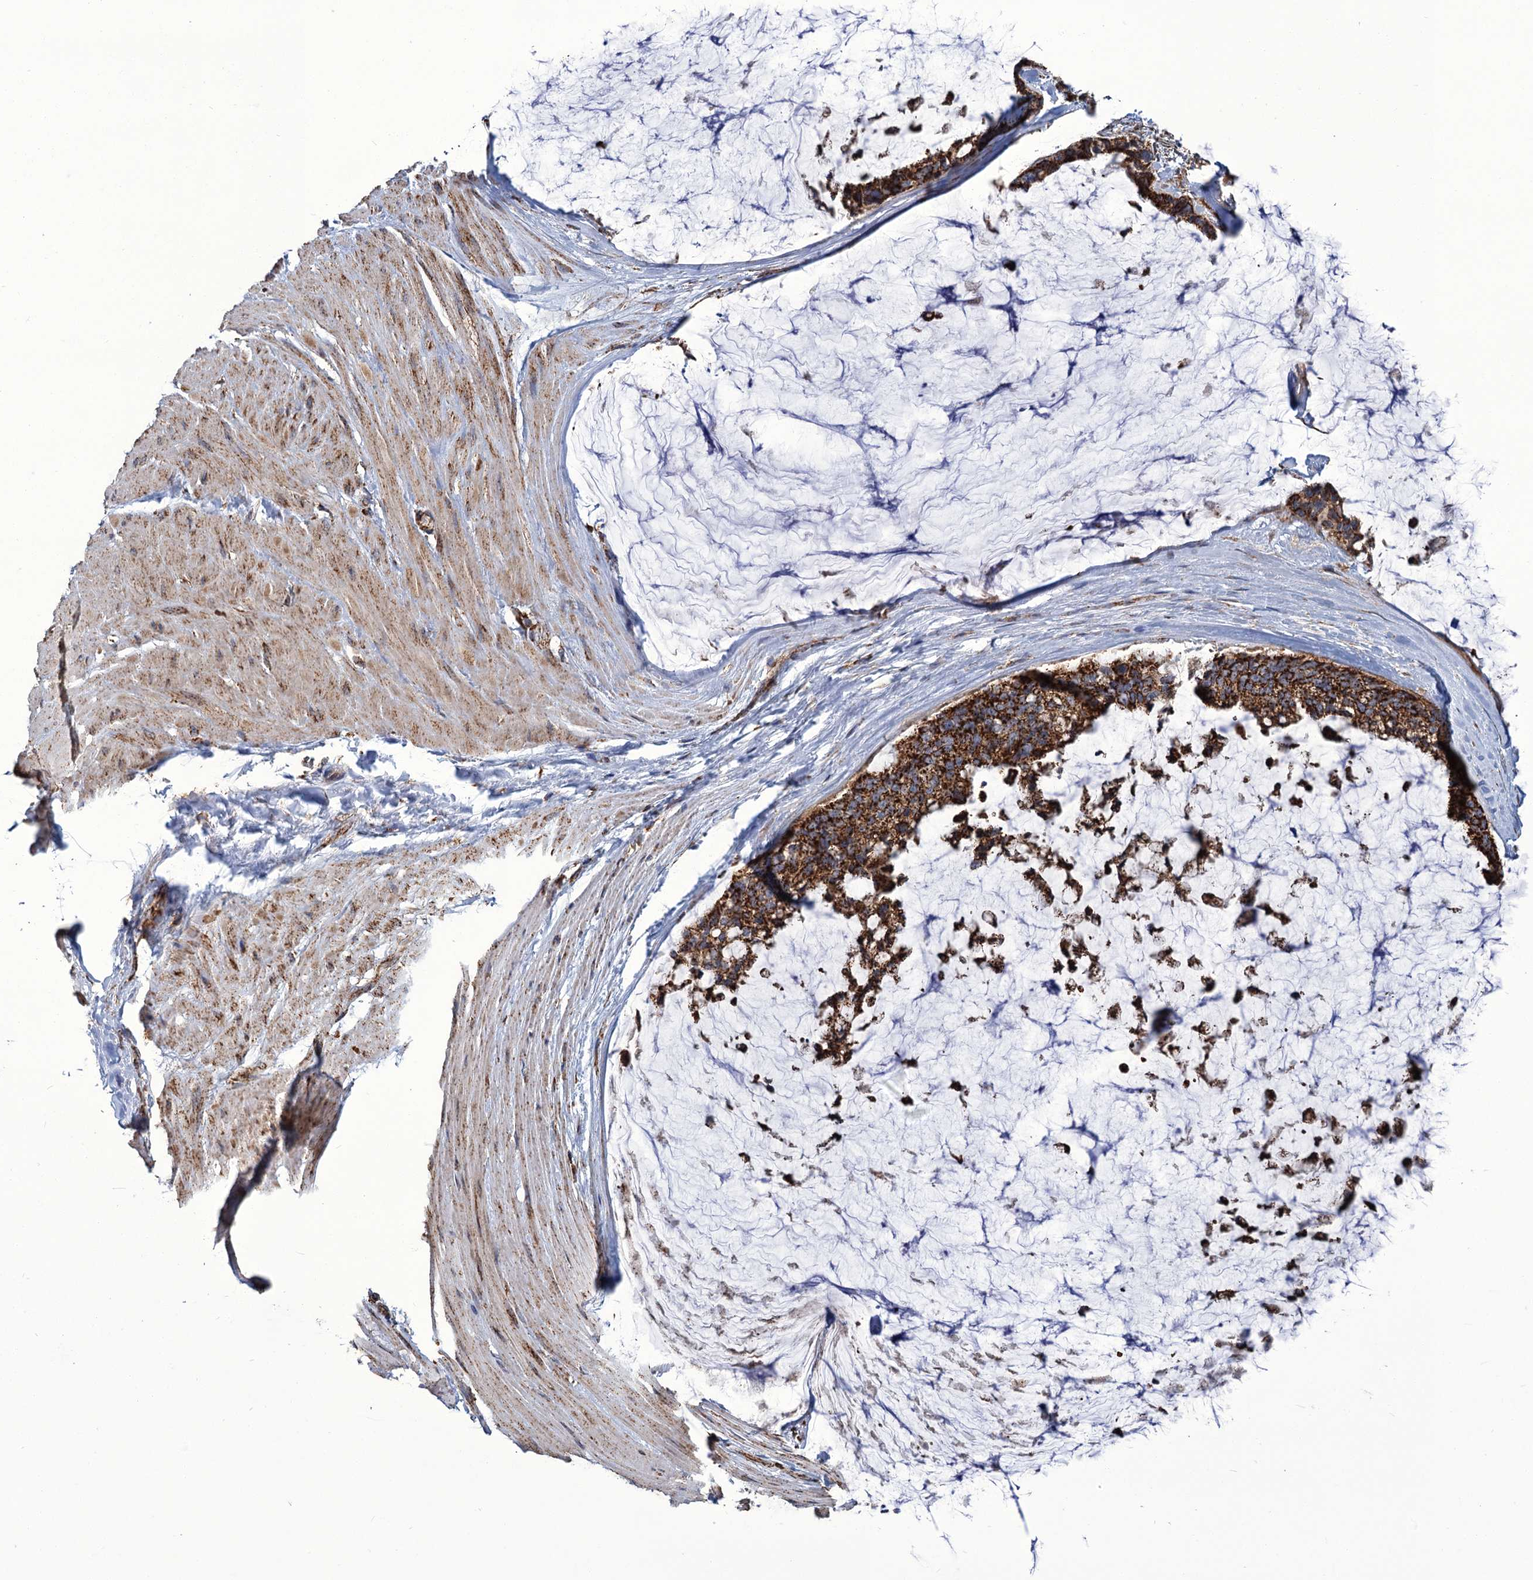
{"staining": {"intensity": "strong", "quantity": ">75%", "location": "cytoplasmic/membranous"}, "tissue": "ovarian cancer", "cell_type": "Tumor cells", "image_type": "cancer", "snomed": [{"axis": "morphology", "description": "Cystadenocarcinoma, mucinous, NOS"}, {"axis": "topography", "description": "Ovary"}], "caption": "An image showing strong cytoplasmic/membranous expression in approximately >75% of tumor cells in ovarian mucinous cystadenocarcinoma, as visualized by brown immunohistochemical staining.", "gene": "APH1A", "patient": {"sex": "female", "age": 39}}